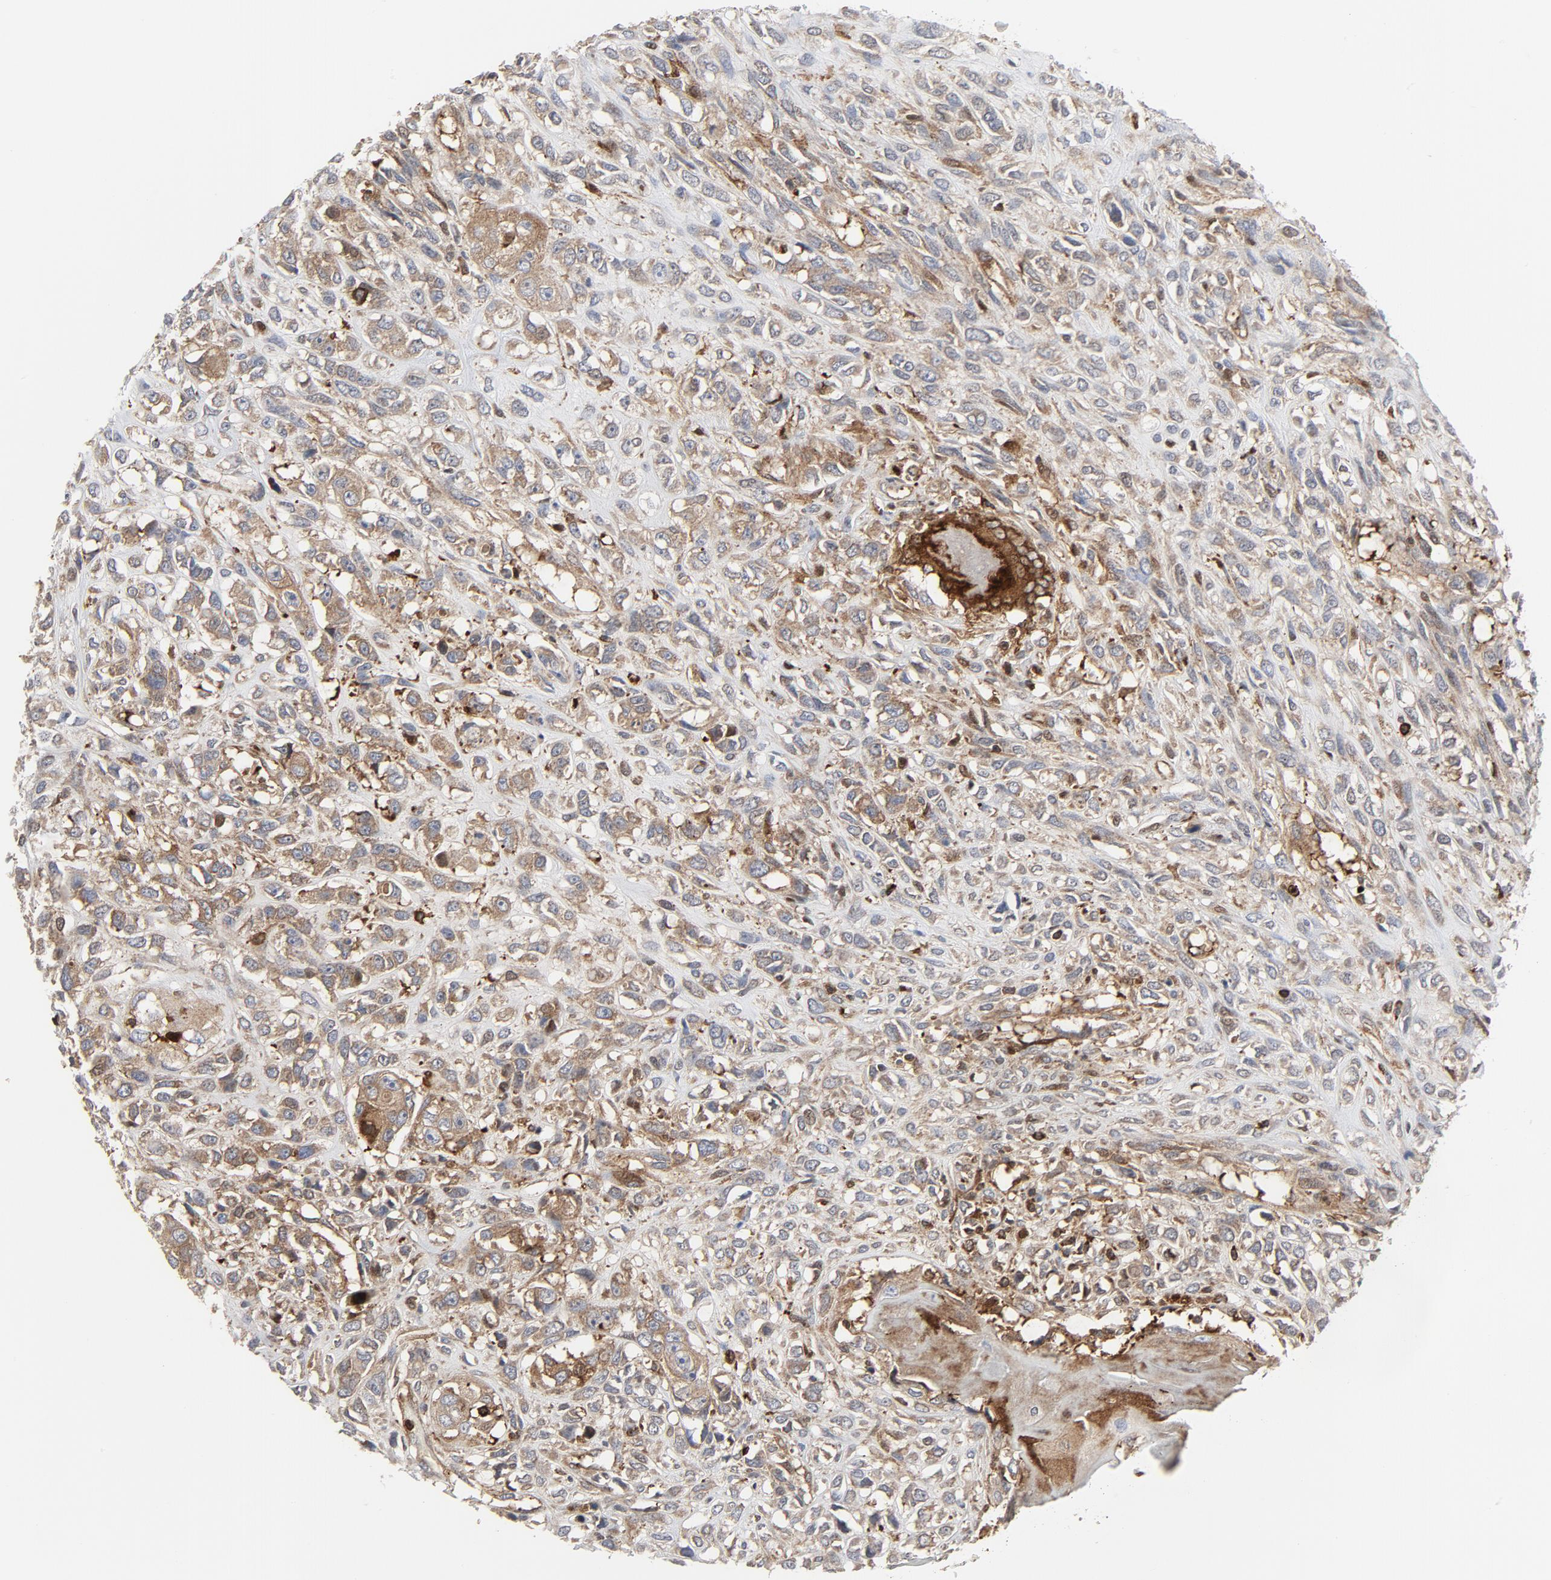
{"staining": {"intensity": "moderate", "quantity": ">75%", "location": "cytoplasmic/membranous"}, "tissue": "head and neck cancer", "cell_type": "Tumor cells", "image_type": "cancer", "snomed": [{"axis": "morphology", "description": "Necrosis, NOS"}, {"axis": "morphology", "description": "Neoplasm, malignant, NOS"}, {"axis": "topography", "description": "Salivary gland"}, {"axis": "topography", "description": "Head-Neck"}], "caption": "The photomicrograph shows staining of head and neck malignant neoplasm, revealing moderate cytoplasmic/membranous protein expression (brown color) within tumor cells.", "gene": "YES1", "patient": {"sex": "male", "age": 43}}